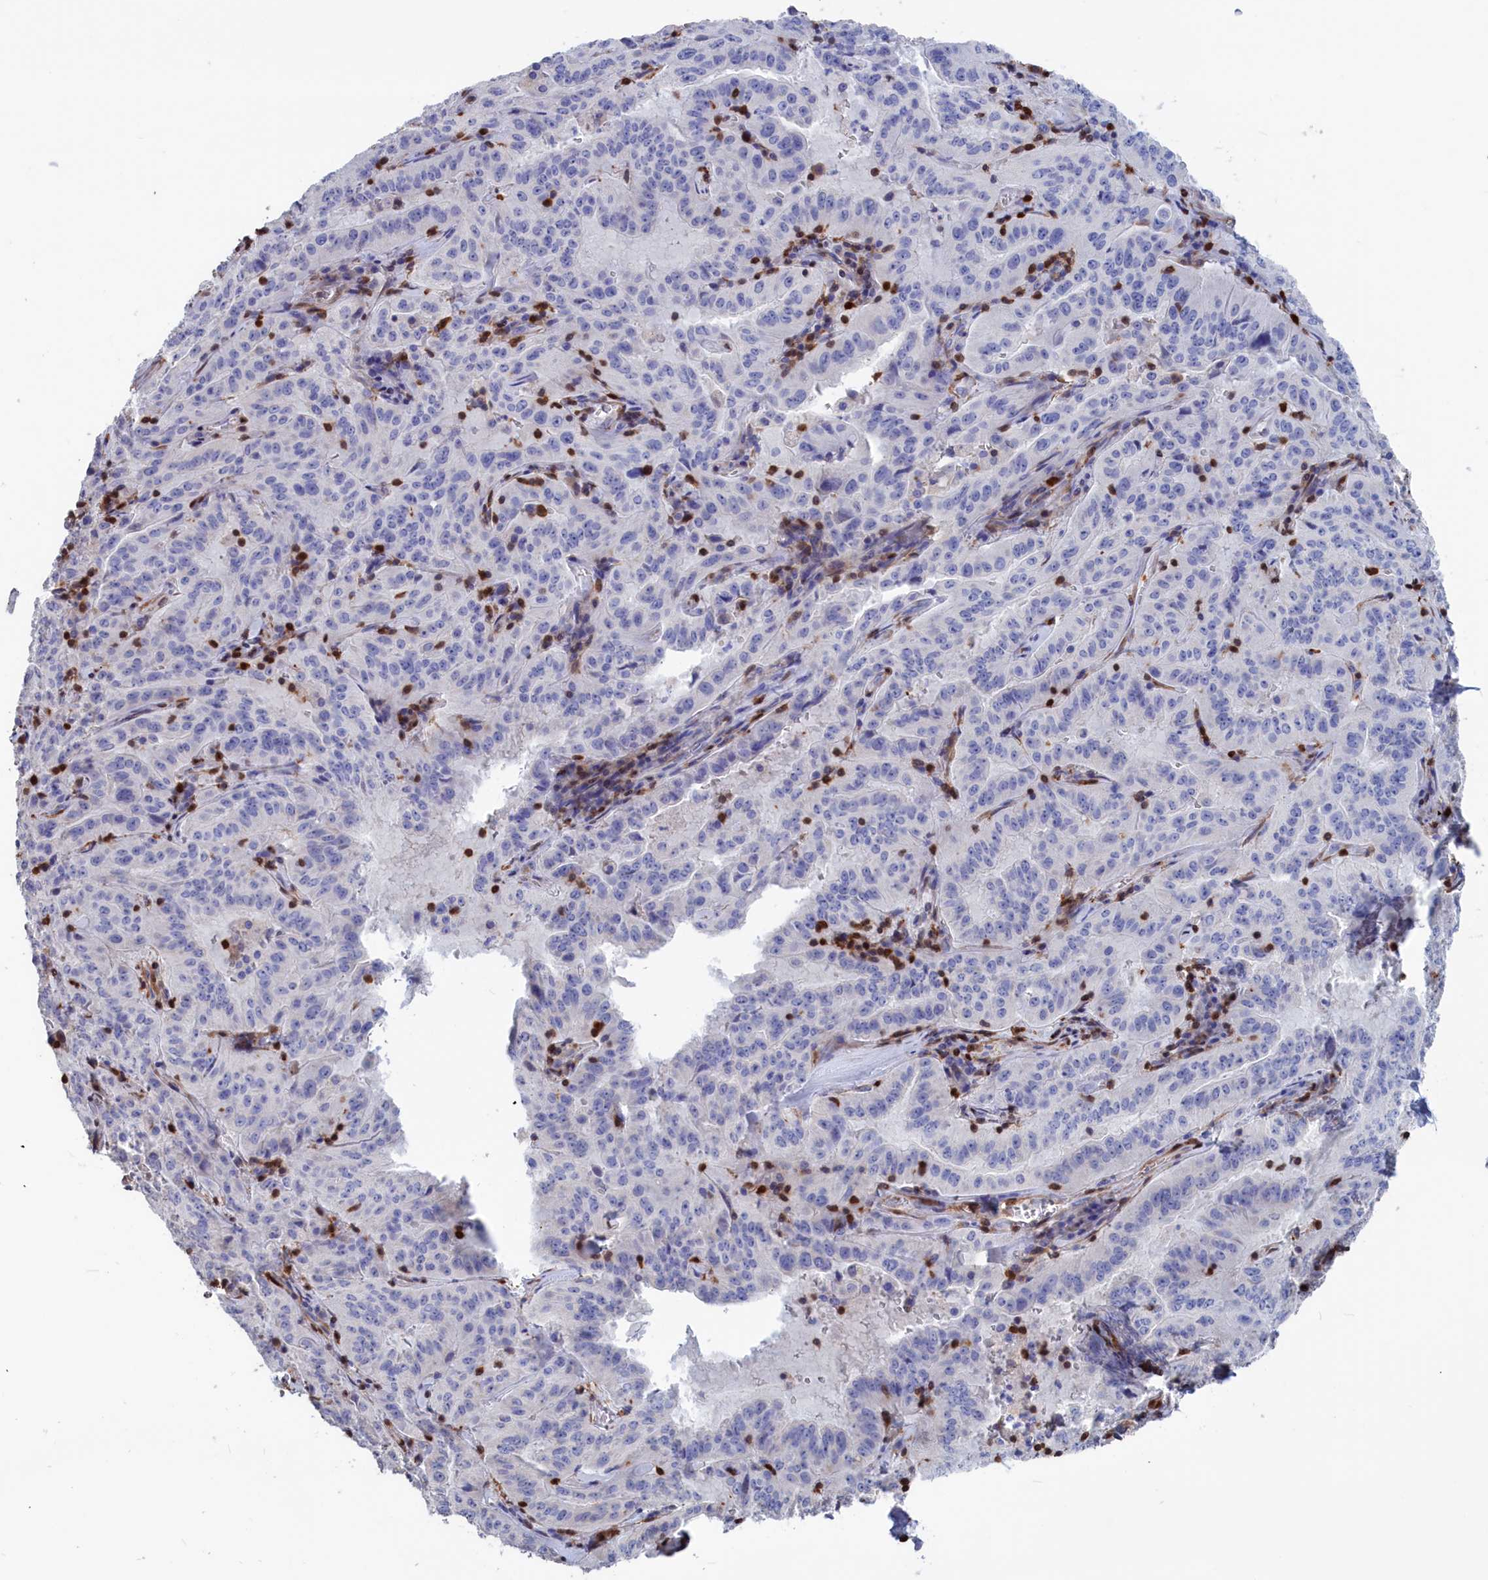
{"staining": {"intensity": "negative", "quantity": "none", "location": "none"}, "tissue": "pancreatic cancer", "cell_type": "Tumor cells", "image_type": "cancer", "snomed": [{"axis": "morphology", "description": "Adenocarcinoma, NOS"}, {"axis": "topography", "description": "Pancreas"}], "caption": "Immunohistochemical staining of human pancreatic cancer (adenocarcinoma) reveals no significant expression in tumor cells.", "gene": "CRIP1", "patient": {"sex": "male", "age": 63}}